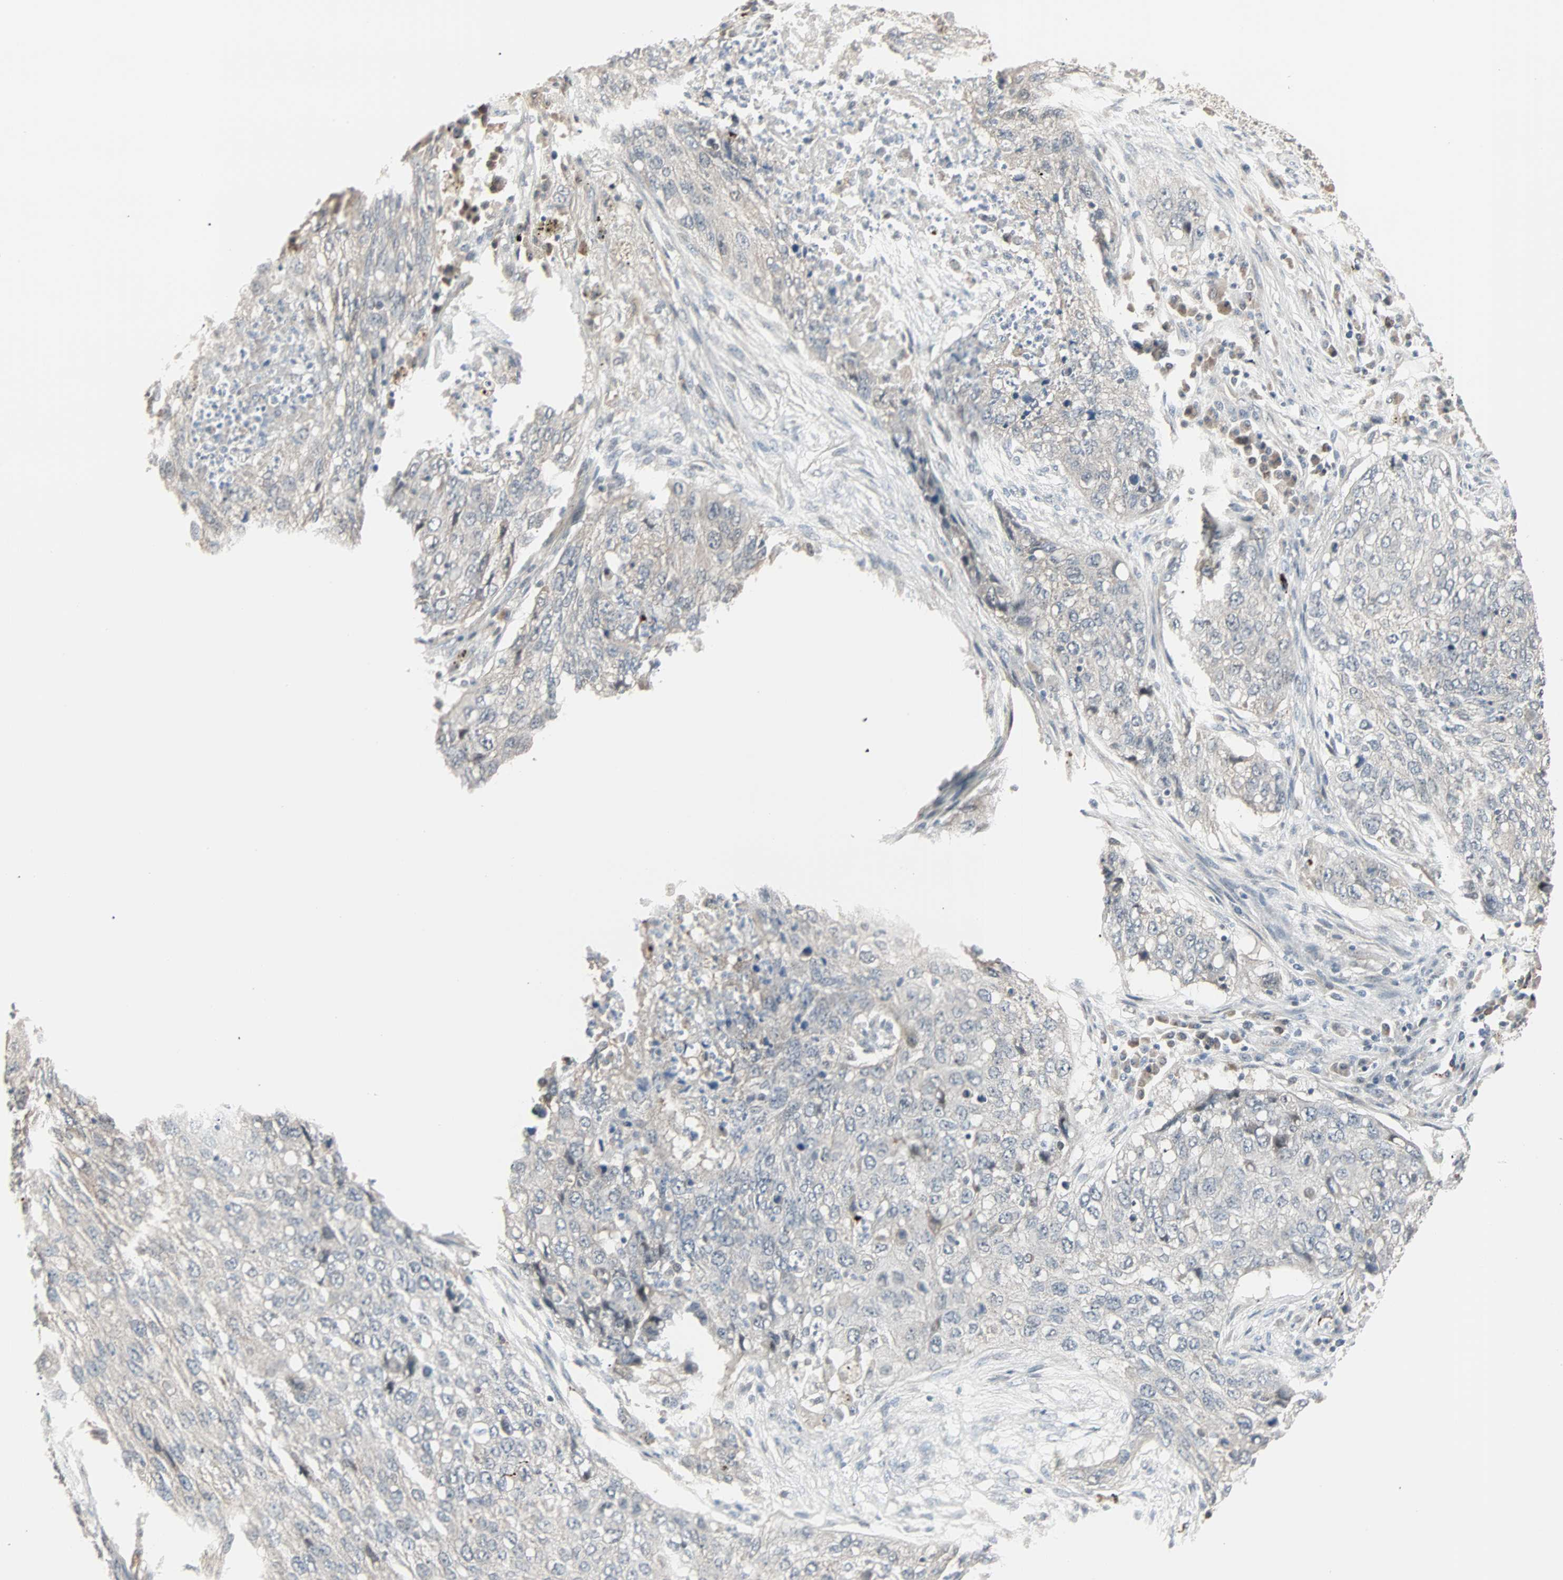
{"staining": {"intensity": "weak", "quantity": "25%-75%", "location": "cytoplasmic/membranous"}, "tissue": "lung cancer", "cell_type": "Tumor cells", "image_type": "cancer", "snomed": [{"axis": "morphology", "description": "Squamous cell carcinoma, NOS"}, {"axis": "topography", "description": "Lung"}], "caption": "Immunohistochemical staining of lung cancer exhibits weak cytoplasmic/membranous protein expression in approximately 25%-75% of tumor cells.", "gene": "KDM4A", "patient": {"sex": "female", "age": 63}}